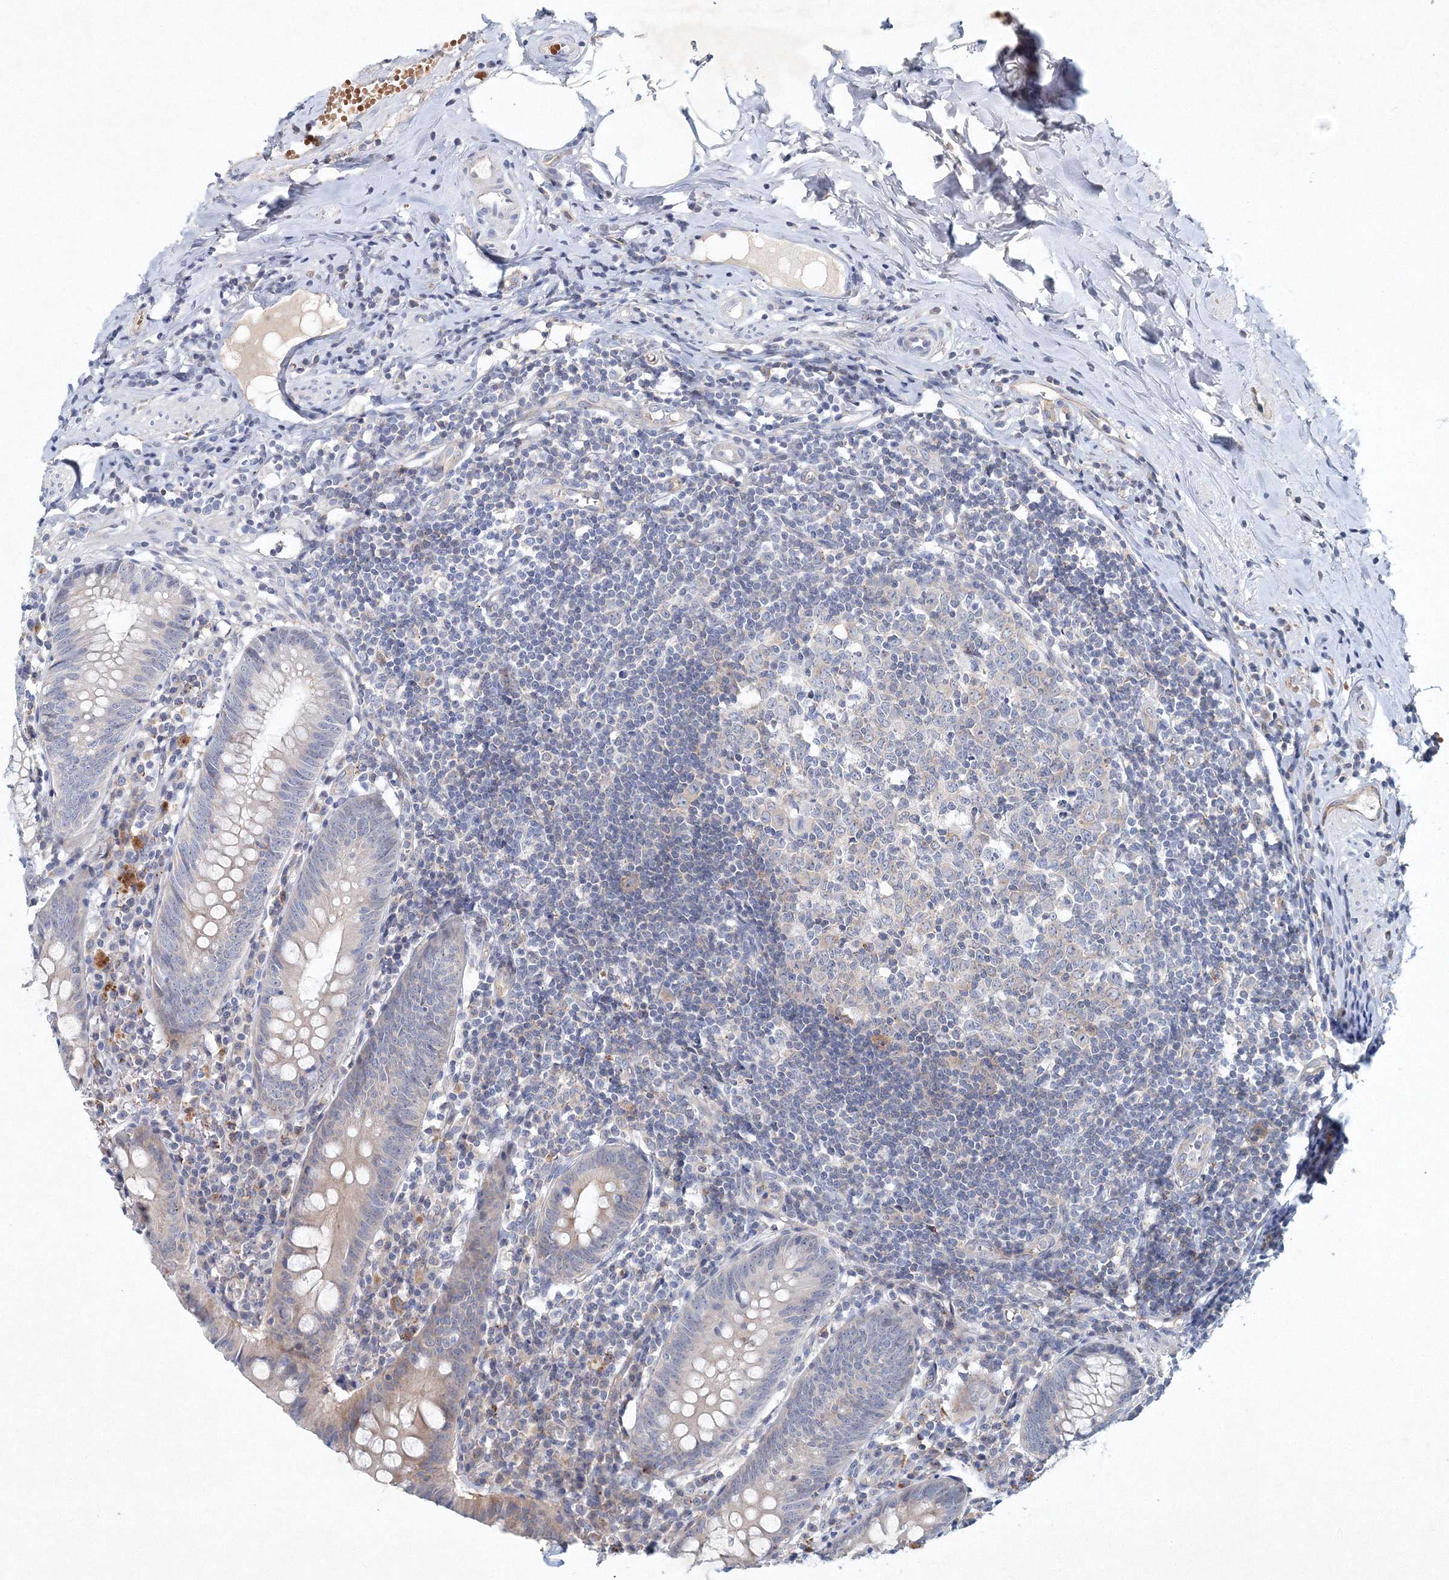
{"staining": {"intensity": "weak", "quantity": "<25%", "location": "cytoplasmic/membranous"}, "tissue": "appendix", "cell_type": "Glandular cells", "image_type": "normal", "snomed": [{"axis": "morphology", "description": "Normal tissue, NOS"}, {"axis": "topography", "description": "Appendix"}], "caption": "Immunohistochemistry (IHC) micrograph of benign appendix: appendix stained with DAB (3,3'-diaminobenzidine) reveals no significant protein positivity in glandular cells. (DAB immunohistochemistry visualized using brightfield microscopy, high magnification).", "gene": "SH3BP5", "patient": {"sex": "female", "age": 54}}